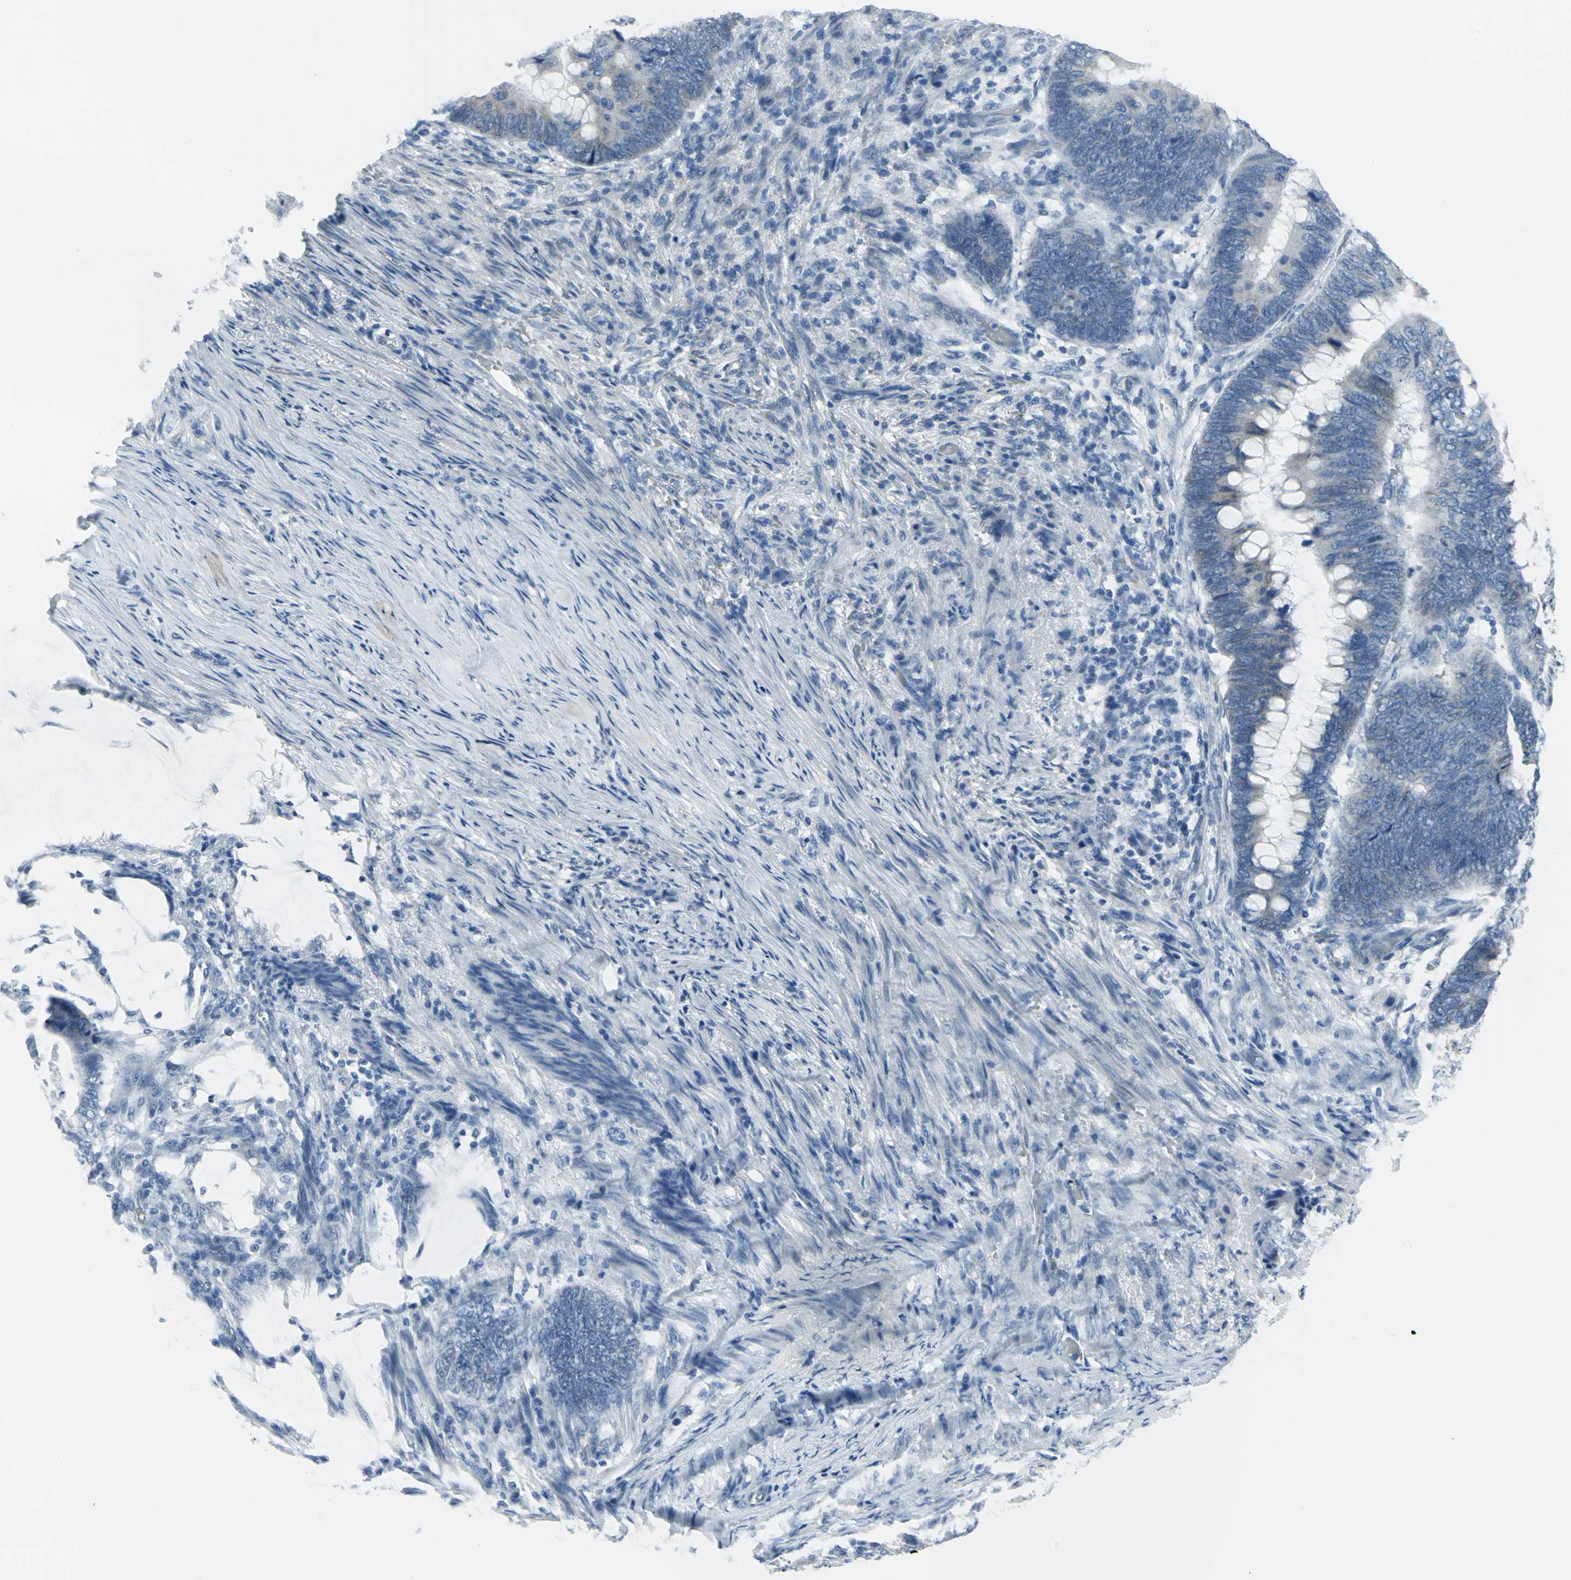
{"staining": {"intensity": "weak", "quantity": "<25%", "location": "cytoplasmic/membranous"}, "tissue": "colorectal cancer", "cell_type": "Tumor cells", "image_type": "cancer", "snomed": [{"axis": "morphology", "description": "Normal tissue, NOS"}, {"axis": "morphology", "description": "Adenocarcinoma, NOS"}, {"axis": "topography", "description": "Rectum"}, {"axis": "topography", "description": "Peripheral nerve tissue"}], "caption": "Protein analysis of colorectal adenocarcinoma displays no significant positivity in tumor cells. (DAB immunohistochemistry, high magnification).", "gene": "CYB5A", "patient": {"sex": "male", "age": 92}}